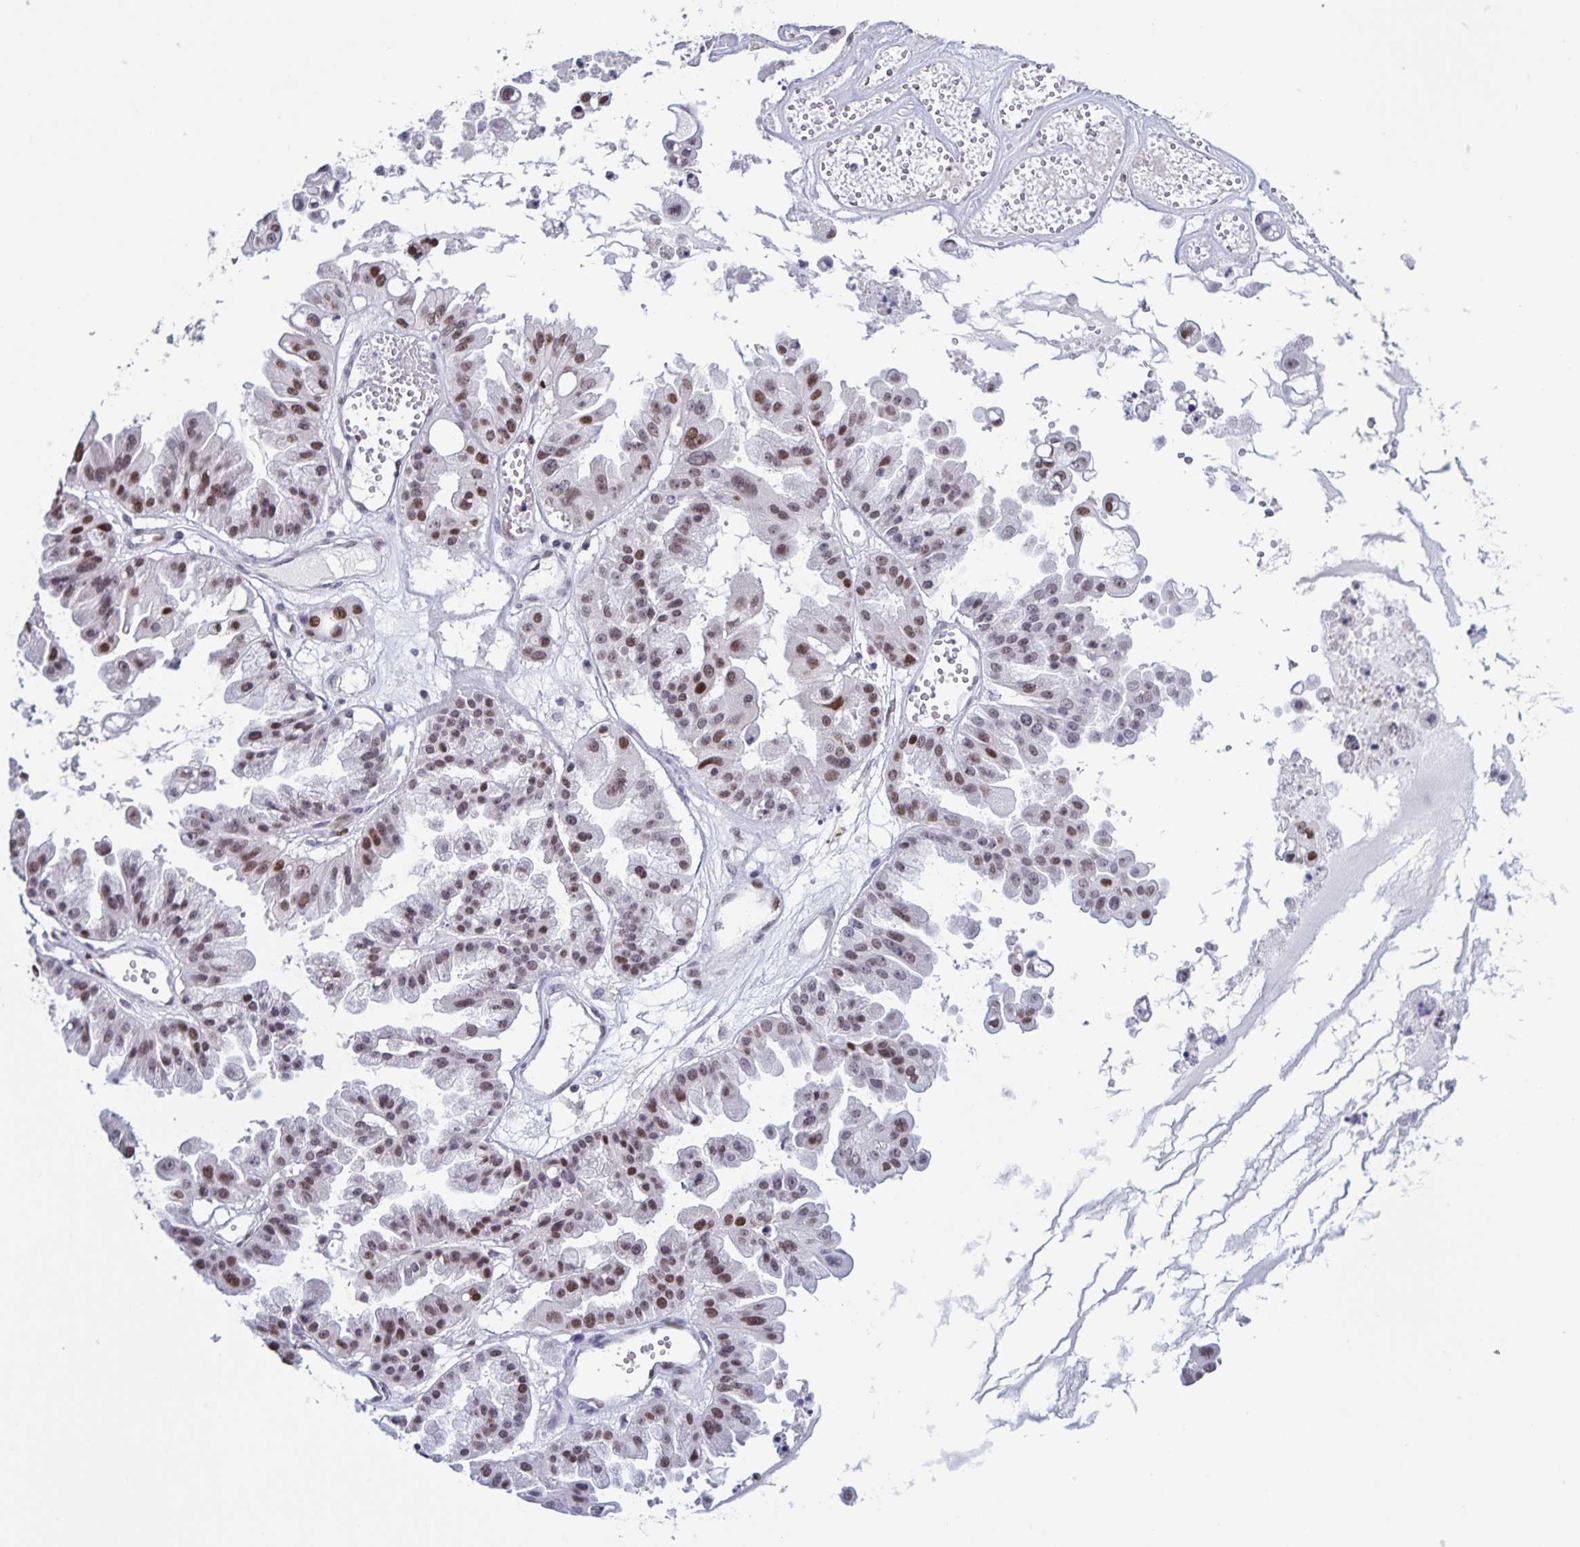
{"staining": {"intensity": "strong", "quantity": "25%-75%", "location": "nuclear"}, "tissue": "ovarian cancer", "cell_type": "Tumor cells", "image_type": "cancer", "snomed": [{"axis": "morphology", "description": "Cystadenocarcinoma, serous, NOS"}, {"axis": "topography", "description": "Ovary"}], "caption": "Ovarian cancer was stained to show a protein in brown. There is high levels of strong nuclear positivity in approximately 25%-75% of tumor cells. (brown staining indicates protein expression, while blue staining denotes nuclei).", "gene": "JUND", "patient": {"sex": "female", "age": 56}}